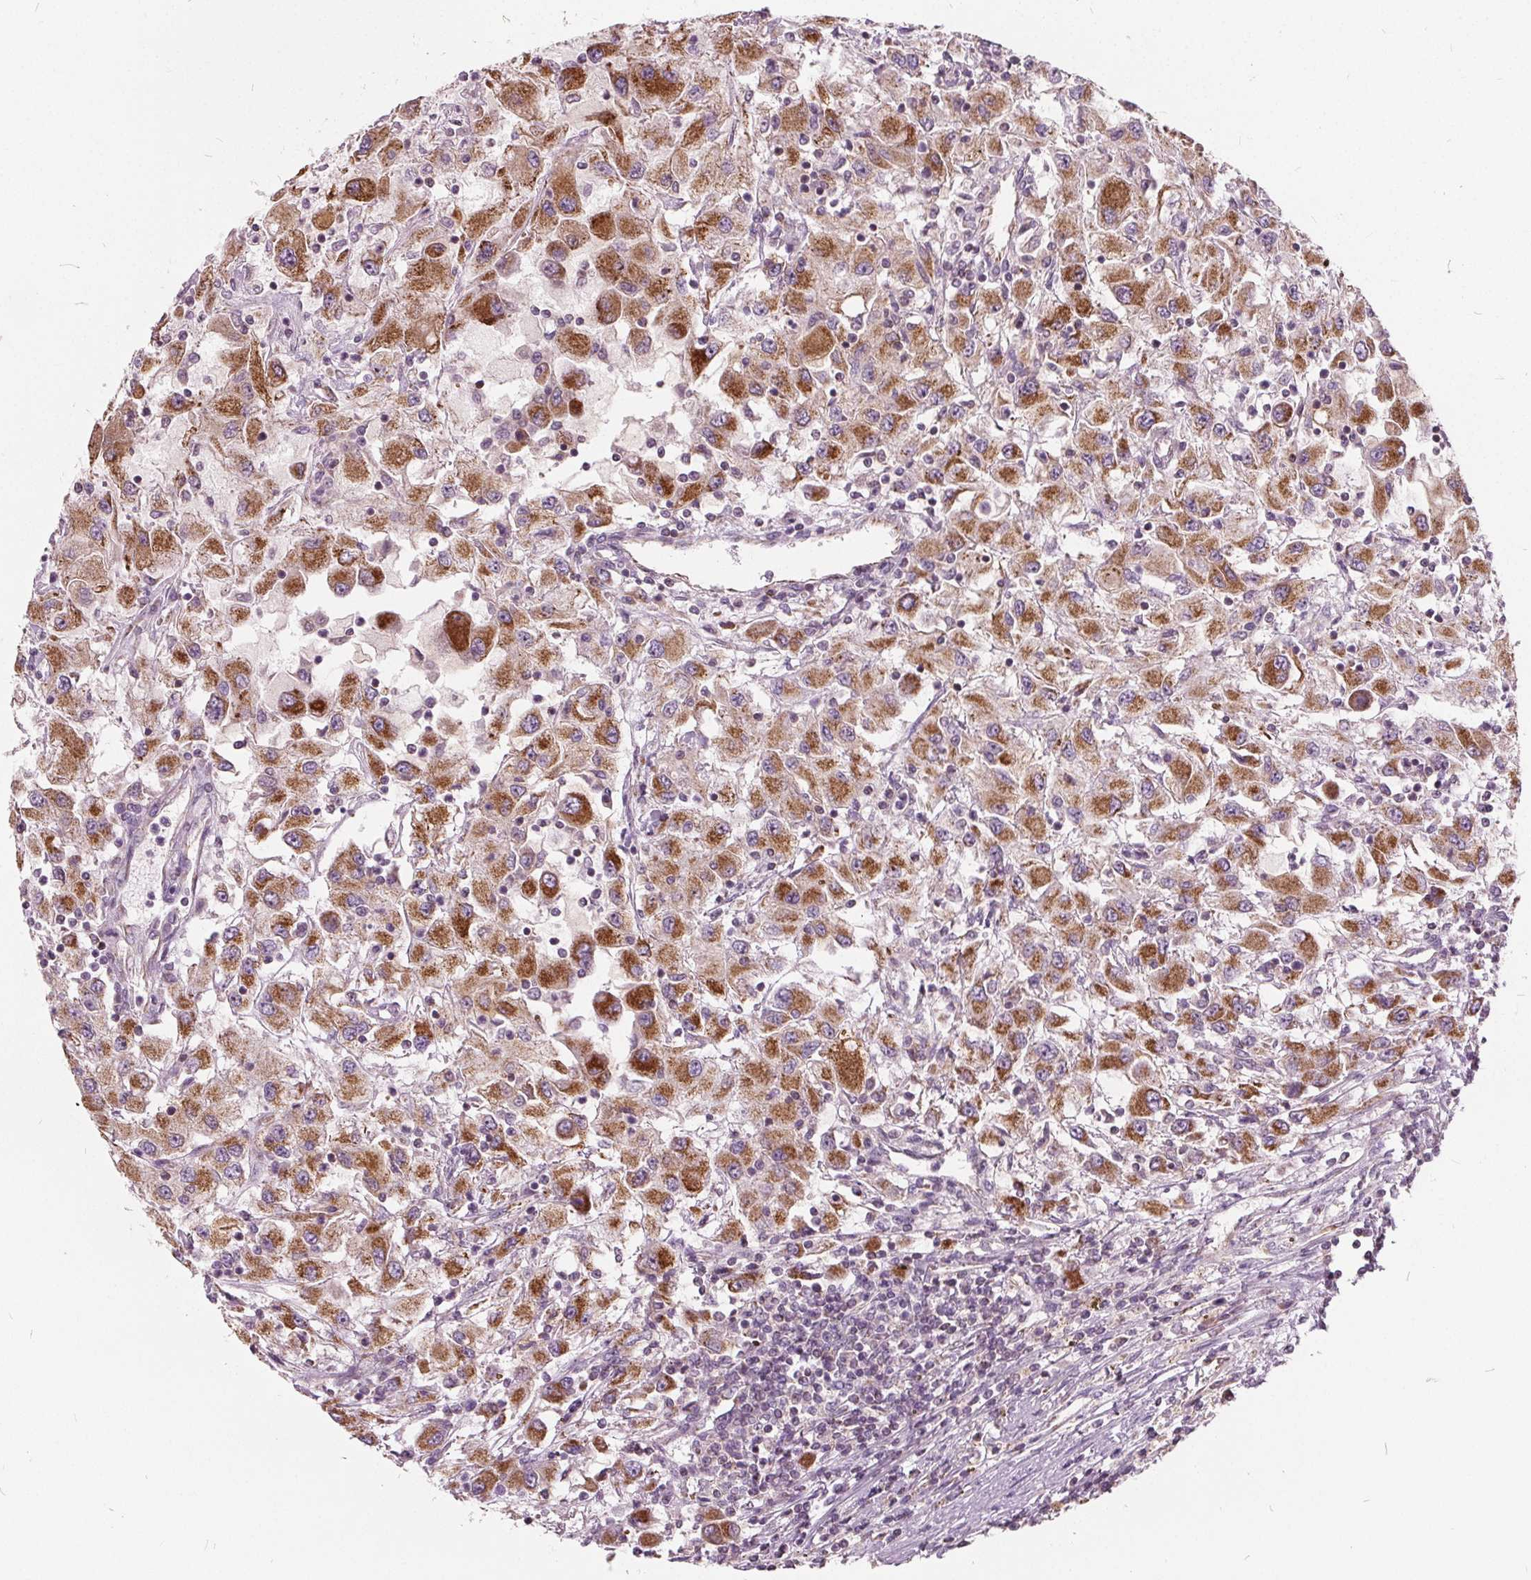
{"staining": {"intensity": "strong", "quantity": ">75%", "location": "cytoplasmic/membranous"}, "tissue": "renal cancer", "cell_type": "Tumor cells", "image_type": "cancer", "snomed": [{"axis": "morphology", "description": "Adenocarcinoma, NOS"}, {"axis": "topography", "description": "Kidney"}], "caption": "DAB (3,3'-diaminobenzidine) immunohistochemical staining of renal cancer demonstrates strong cytoplasmic/membranous protein expression in approximately >75% of tumor cells.", "gene": "ECI2", "patient": {"sex": "female", "age": 67}}